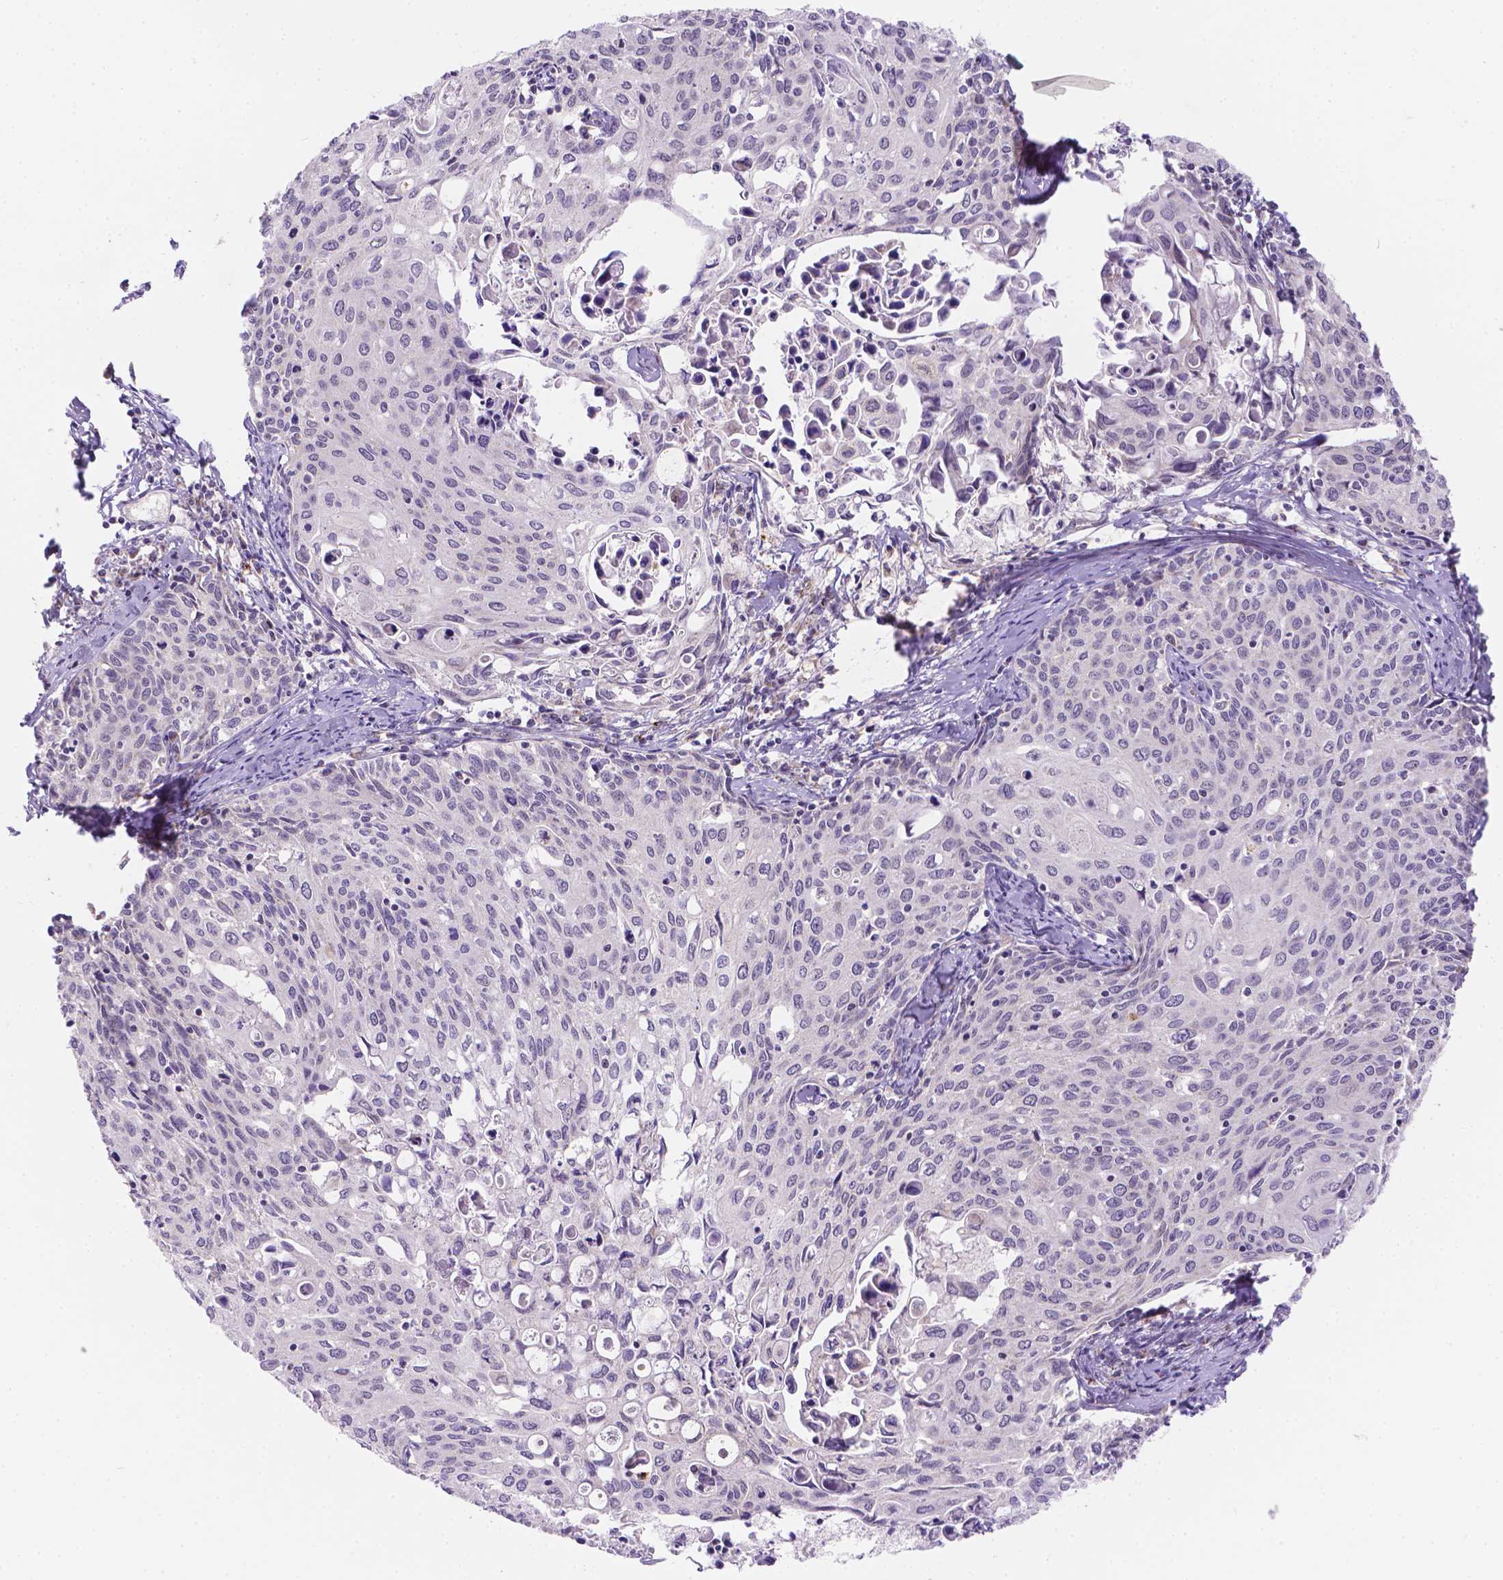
{"staining": {"intensity": "negative", "quantity": "none", "location": "none"}, "tissue": "cervical cancer", "cell_type": "Tumor cells", "image_type": "cancer", "snomed": [{"axis": "morphology", "description": "Squamous cell carcinoma, NOS"}, {"axis": "topography", "description": "Cervix"}], "caption": "DAB immunohistochemical staining of cervical cancer (squamous cell carcinoma) displays no significant positivity in tumor cells.", "gene": "CYYR1", "patient": {"sex": "female", "age": 62}}